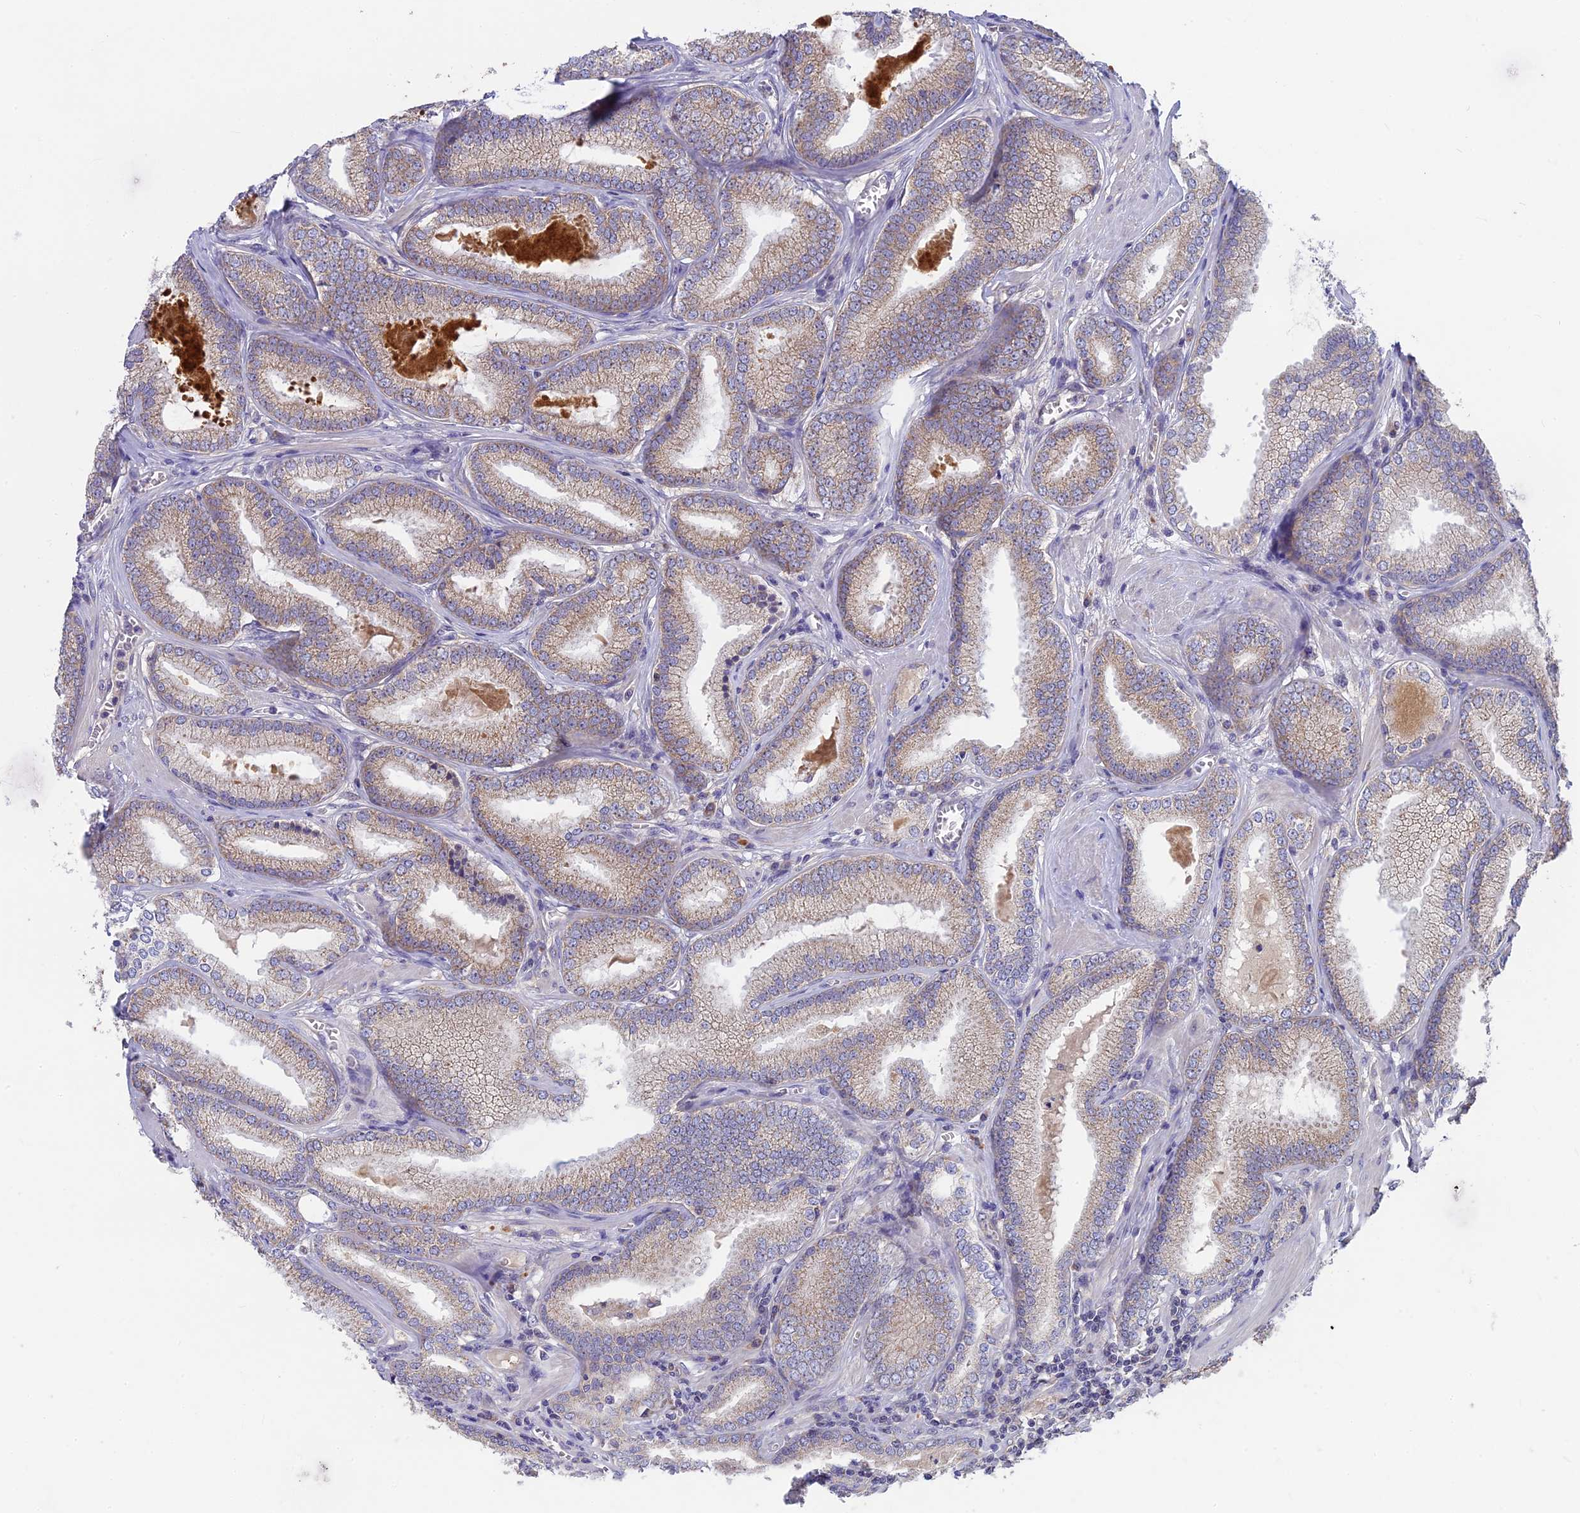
{"staining": {"intensity": "weak", "quantity": ">75%", "location": "cytoplasmic/membranous"}, "tissue": "prostate cancer", "cell_type": "Tumor cells", "image_type": "cancer", "snomed": [{"axis": "morphology", "description": "Adenocarcinoma, Low grade"}, {"axis": "topography", "description": "Prostate"}], "caption": "Weak cytoplasmic/membranous positivity for a protein is seen in approximately >75% of tumor cells of prostate cancer using immunohistochemistry.", "gene": "PZP", "patient": {"sex": "male", "age": 60}}